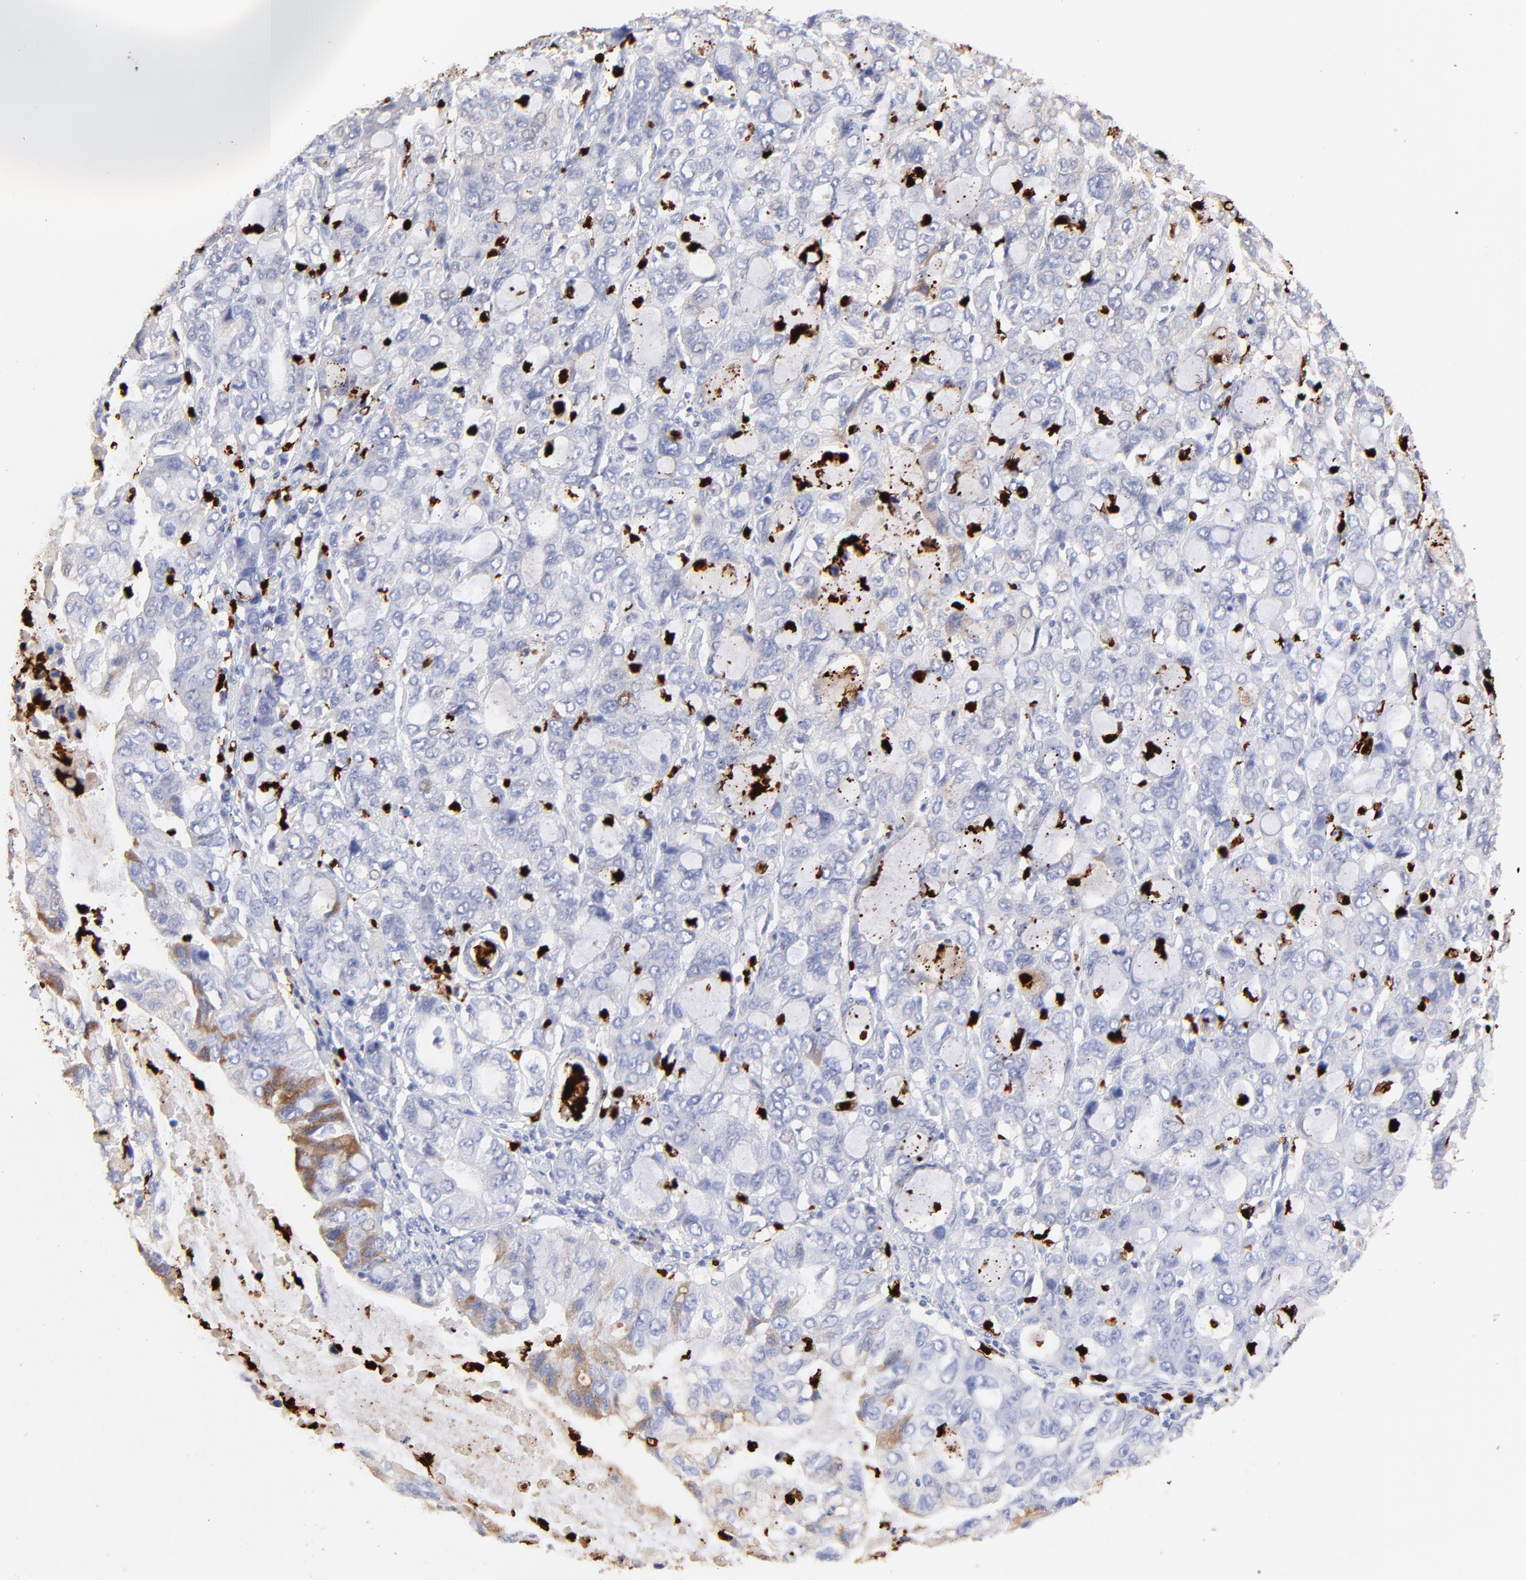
{"staining": {"intensity": "negative", "quantity": "none", "location": "none"}, "tissue": "stomach cancer", "cell_type": "Tumor cells", "image_type": "cancer", "snomed": [{"axis": "morphology", "description": "Adenocarcinoma, NOS"}, {"axis": "topography", "description": "Stomach, upper"}], "caption": "Immunohistochemistry micrograph of adenocarcinoma (stomach) stained for a protein (brown), which exhibits no staining in tumor cells.", "gene": "S100A12", "patient": {"sex": "female", "age": 52}}